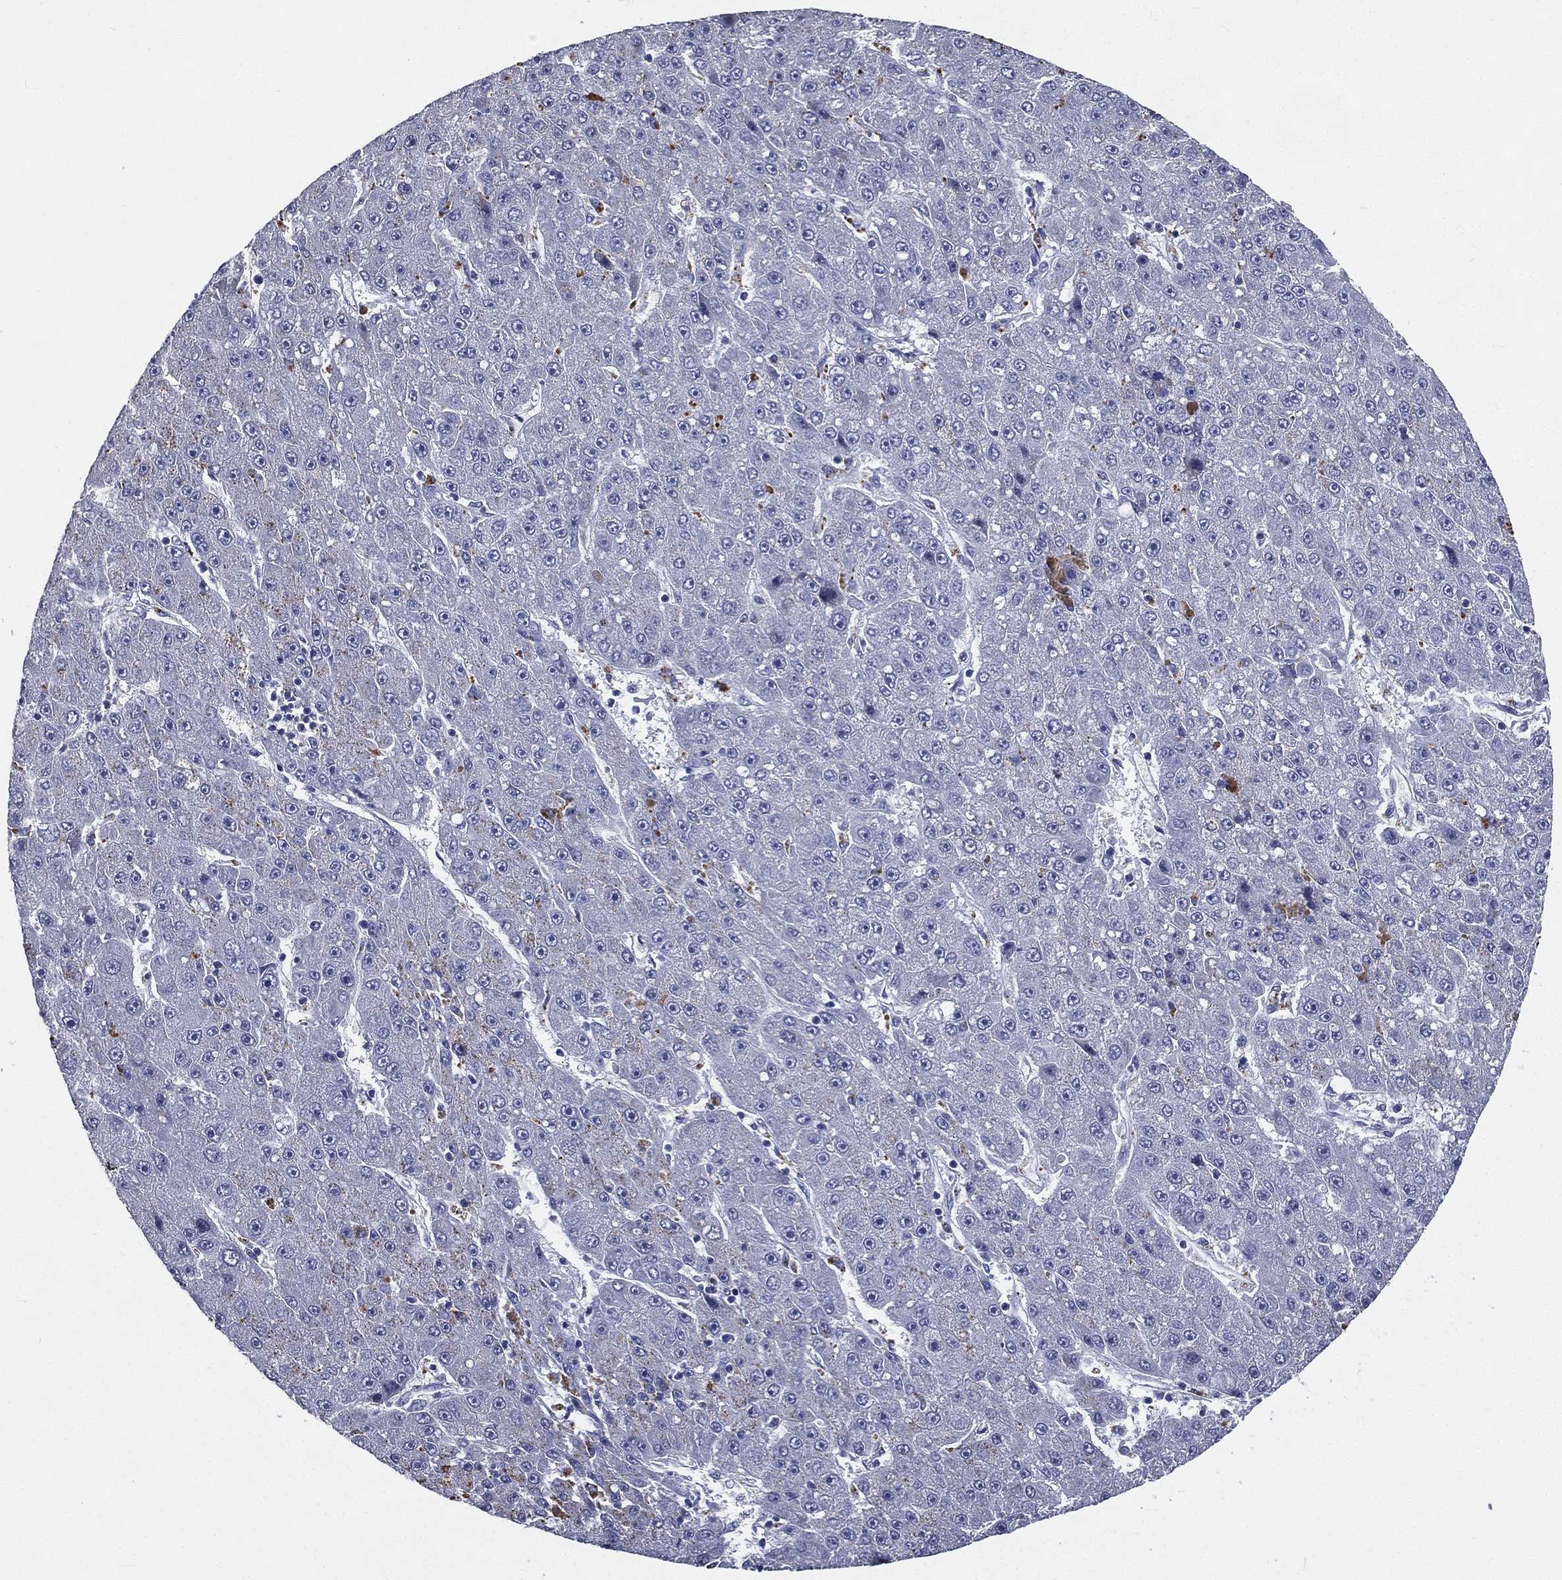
{"staining": {"intensity": "negative", "quantity": "none", "location": "none"}, "tissue": "liver cancer", "cell_type": "Tumor cells", "image_type": "cancer", "snomed": [{"axis": "morphology", "description": "Carcinoma, Hepatocellular, NOS"}, {"axis": "topography", "description": "Liver"}], "caption": "Immunohistochemical staining of hepatocellular carcinoma (liver) shows no significant positivity in tumor cells.", "gene": "IFT27", "patient": {"sex": "male", "age": 67}}